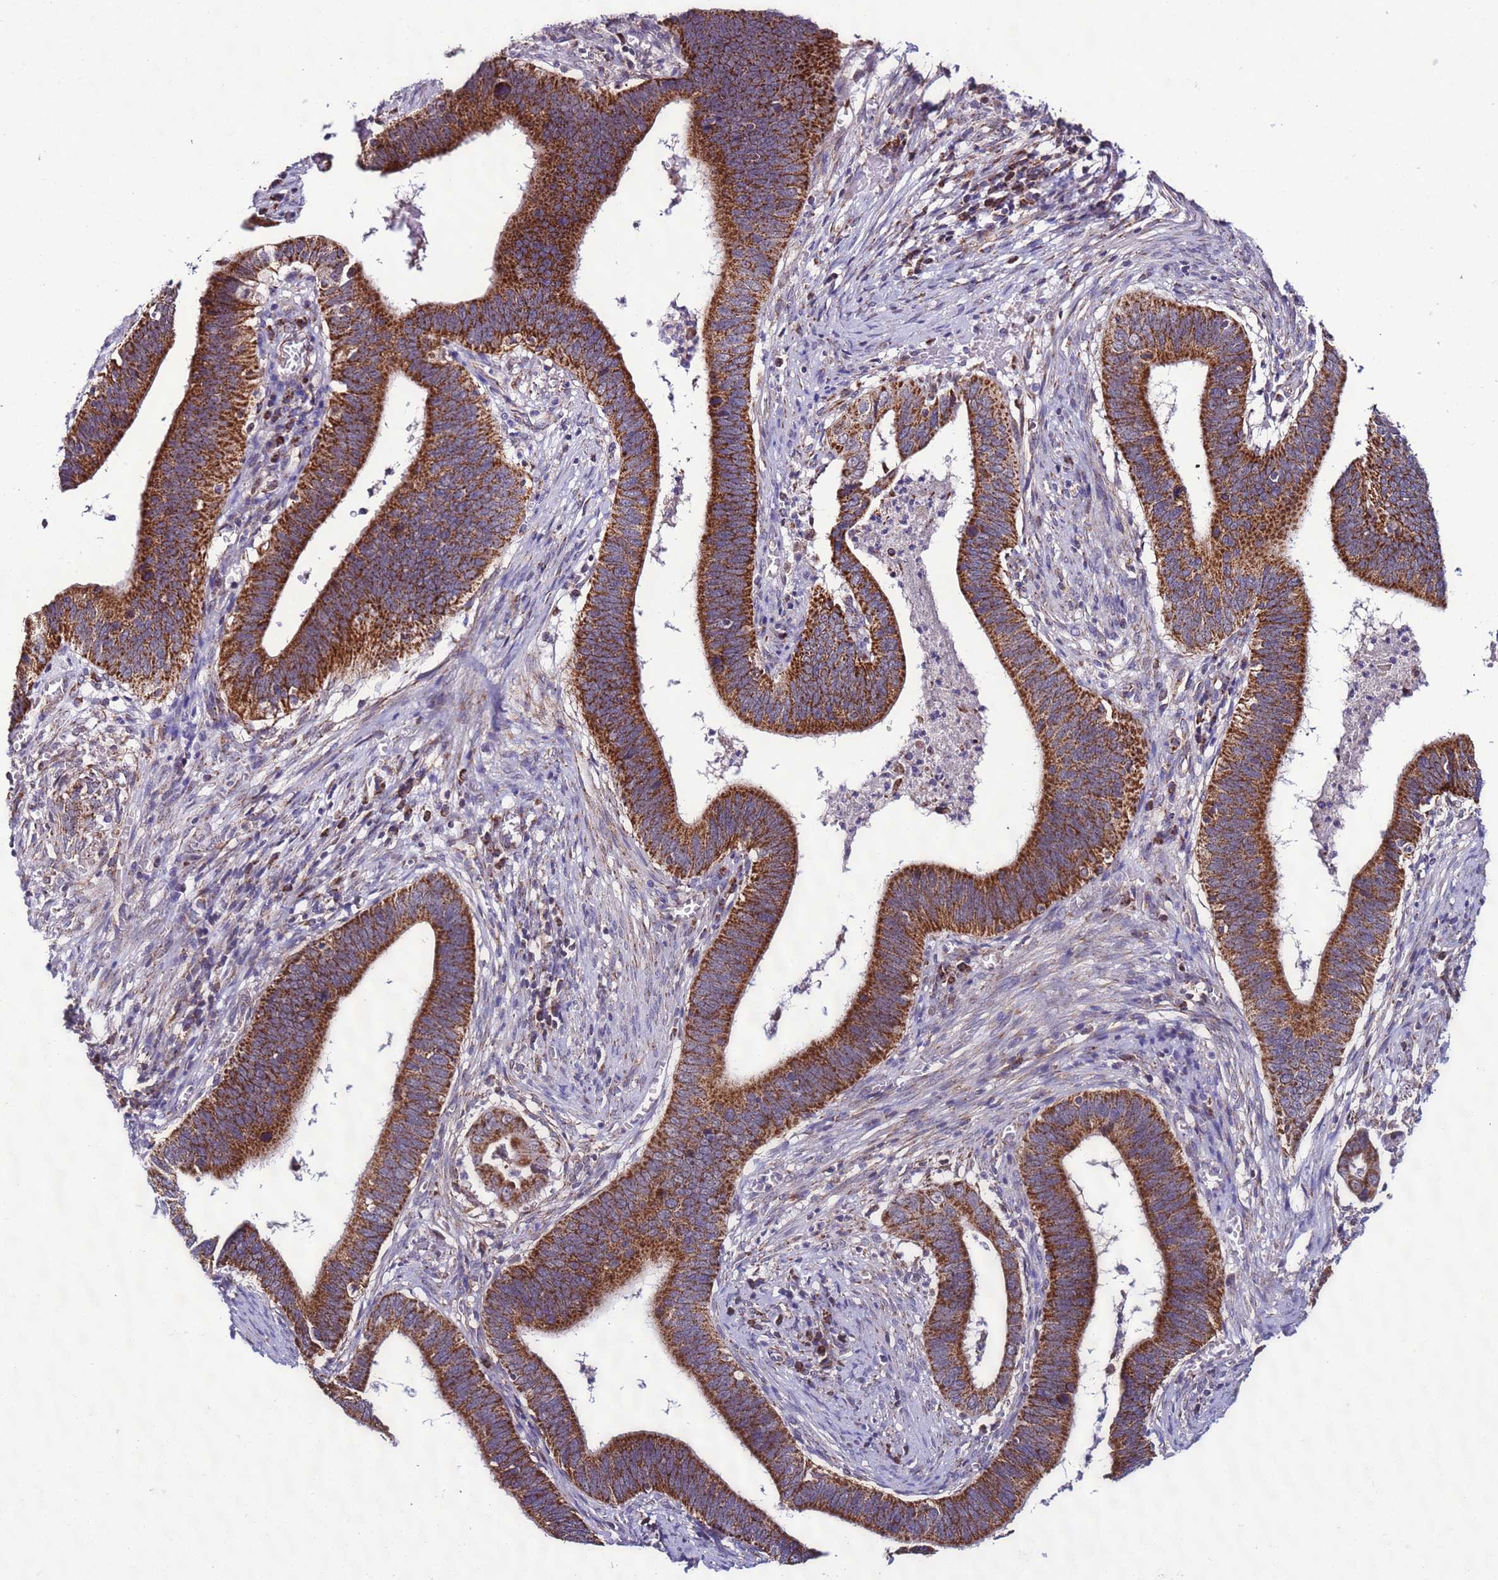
{"staining": {"intensity": "strong", "quantity": ">75%", "location": "cytoplasmic/membranous"}, "tissue": "cervical cancer", "cell_type": "Tumor cells", "image_type": "cancer", "snomed": [{"axis": "morphology", "description": "Adenocarcinoma, NOS"}, {"axis": "topography", "description": "Cervix"}], "caption": "Immunohistochemical staining of human cervical adenocarcinoma reveals strong cytoplasmic/membranous protein positivity in approximately >75% of tumor cells.", "gene": "UEVLD", "patient": {"sex": "female", "age": 42}}